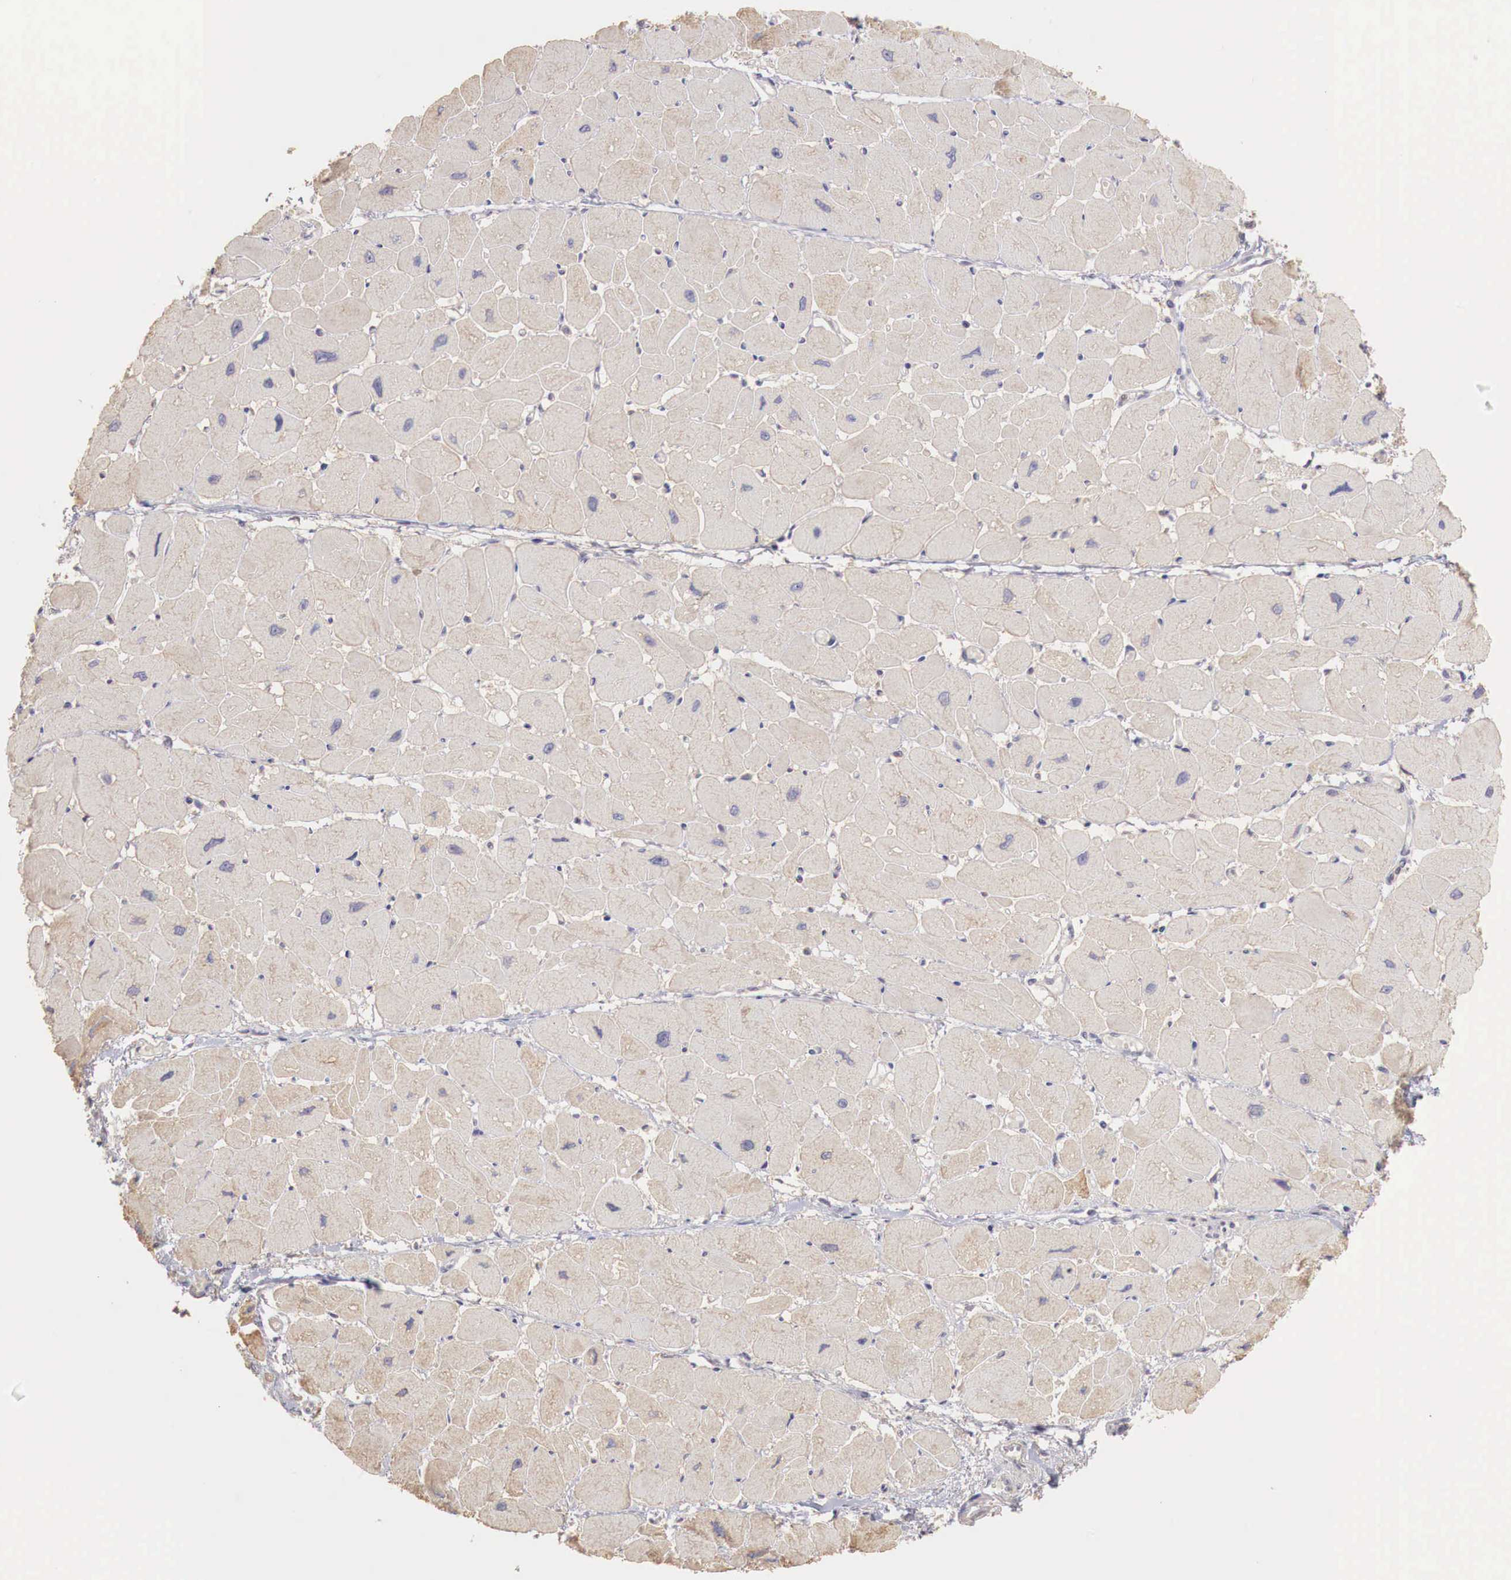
{"staining": {"intensity": "weak", "quantity": ">75%", "location": "cytoplasmic/membranous"}, "tissue": "heart muscle", "cell_type": "Cardiomyocytes", "image_type": "normal", "snomed": [{"axis": "morphology", "description": "Normal tissue, NOS"}, {"axis": "topography", "description": "Heart"}], "caption": "The micrograph demonstrates a brown stain indicating the presence of a protein in the cytoplasmic/membranous of cardiomyocytes in heart muscle.", "gene": "TBC1D9", "patient": {"sex": "female", "age": 54}}